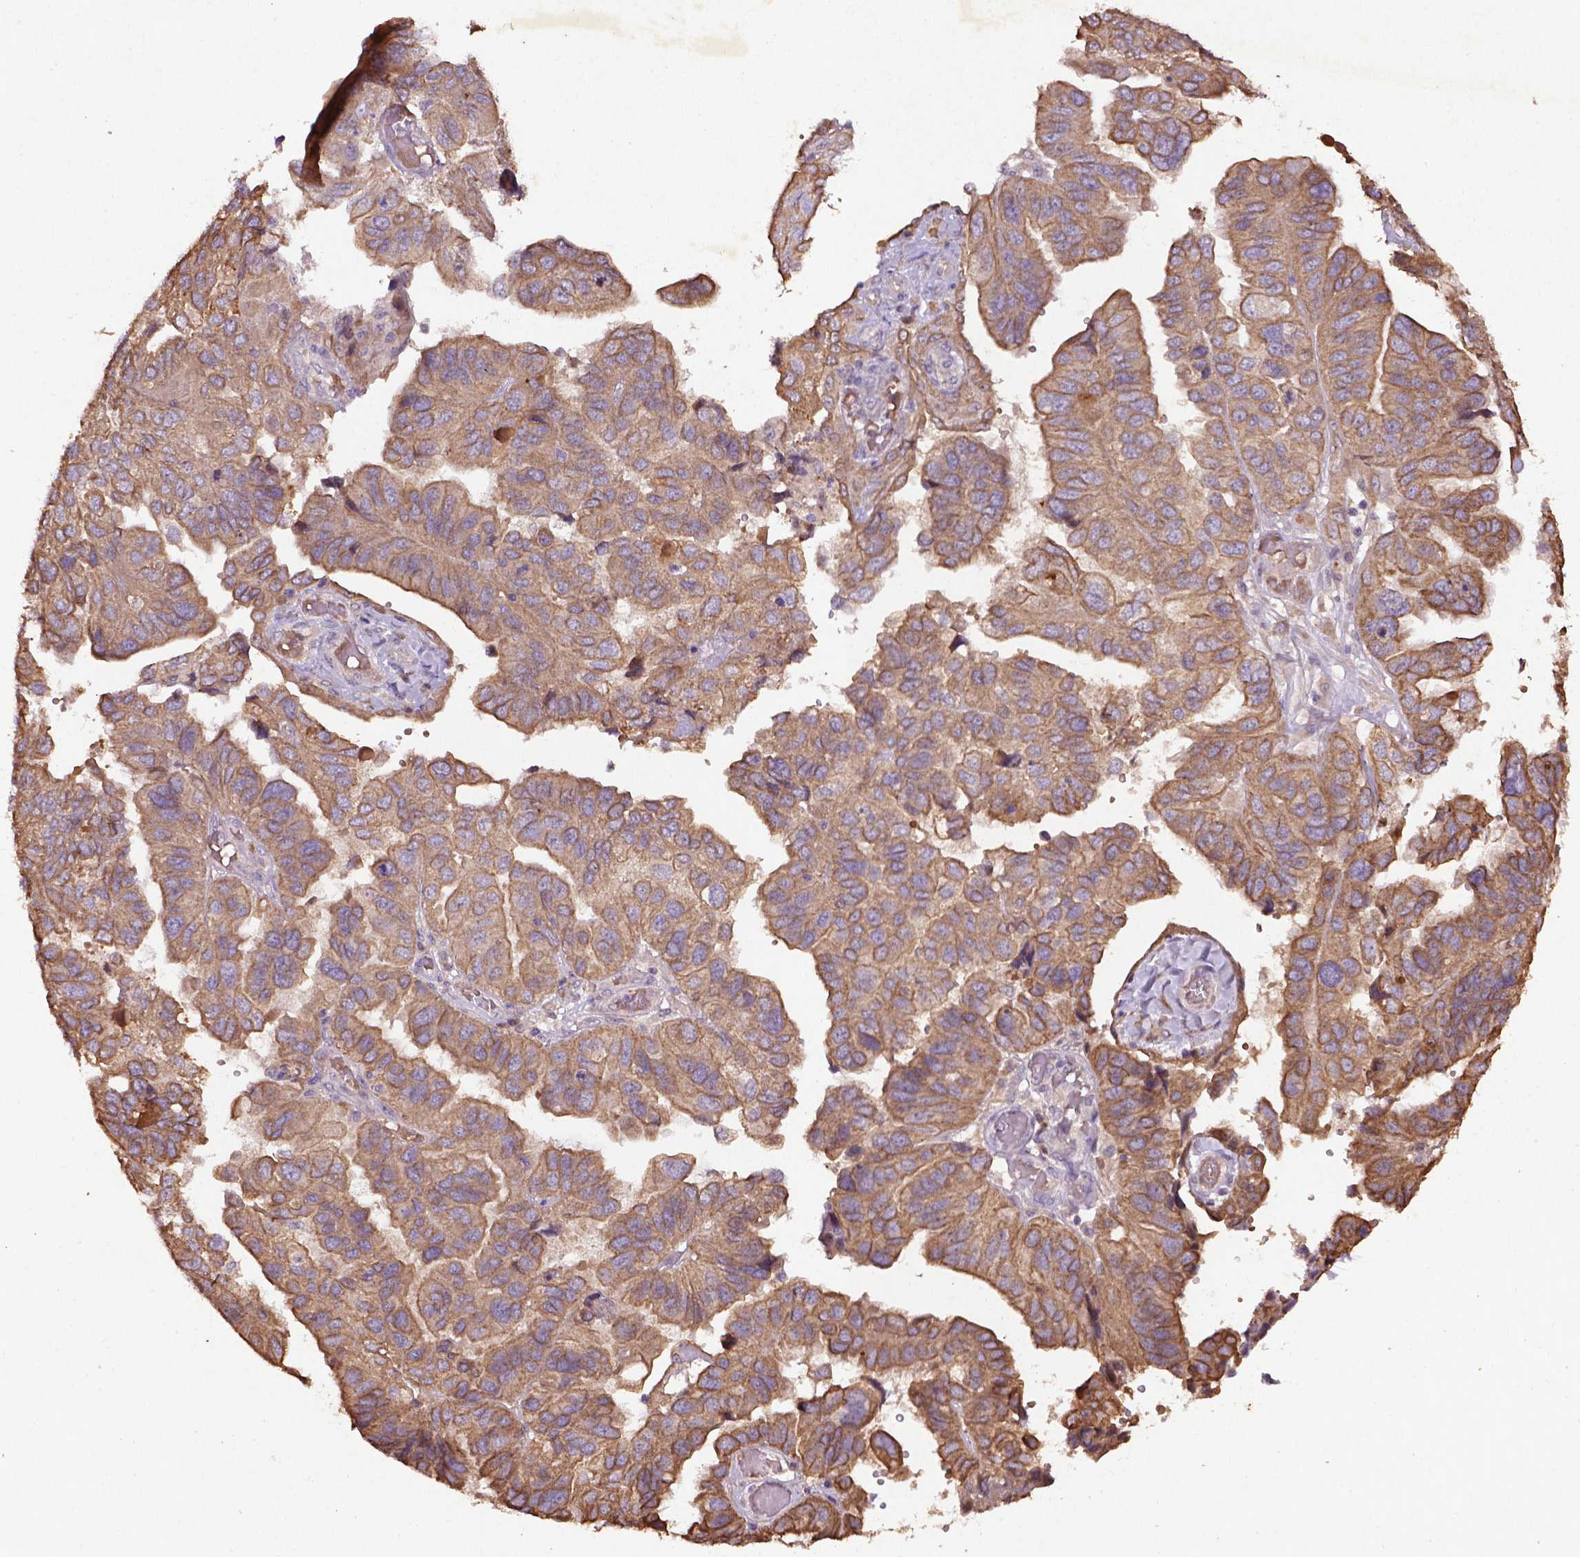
{"staining": {"intensity": "moderate", "quantity": ">75%", "location": "cytoplasmic/membranous"}, "tissue": "ovarian cancer", "cell_type": "Tumor cells", "image_type": "cancer", "snomed": [{"axis": "morphology", "description": "Cystadenocarcinoma, serous, NOS"}, {"axis": "topography", "description": "Ovary"}], "caption": "There is medium levels of moderate cytoplasmic/membranous staining in tumor cells of ovarian cancer, as demonstrated by immunohistochemical staining (brown color).", "gene": "COQ2", "patient": {"sex": "female", "age": 79}}